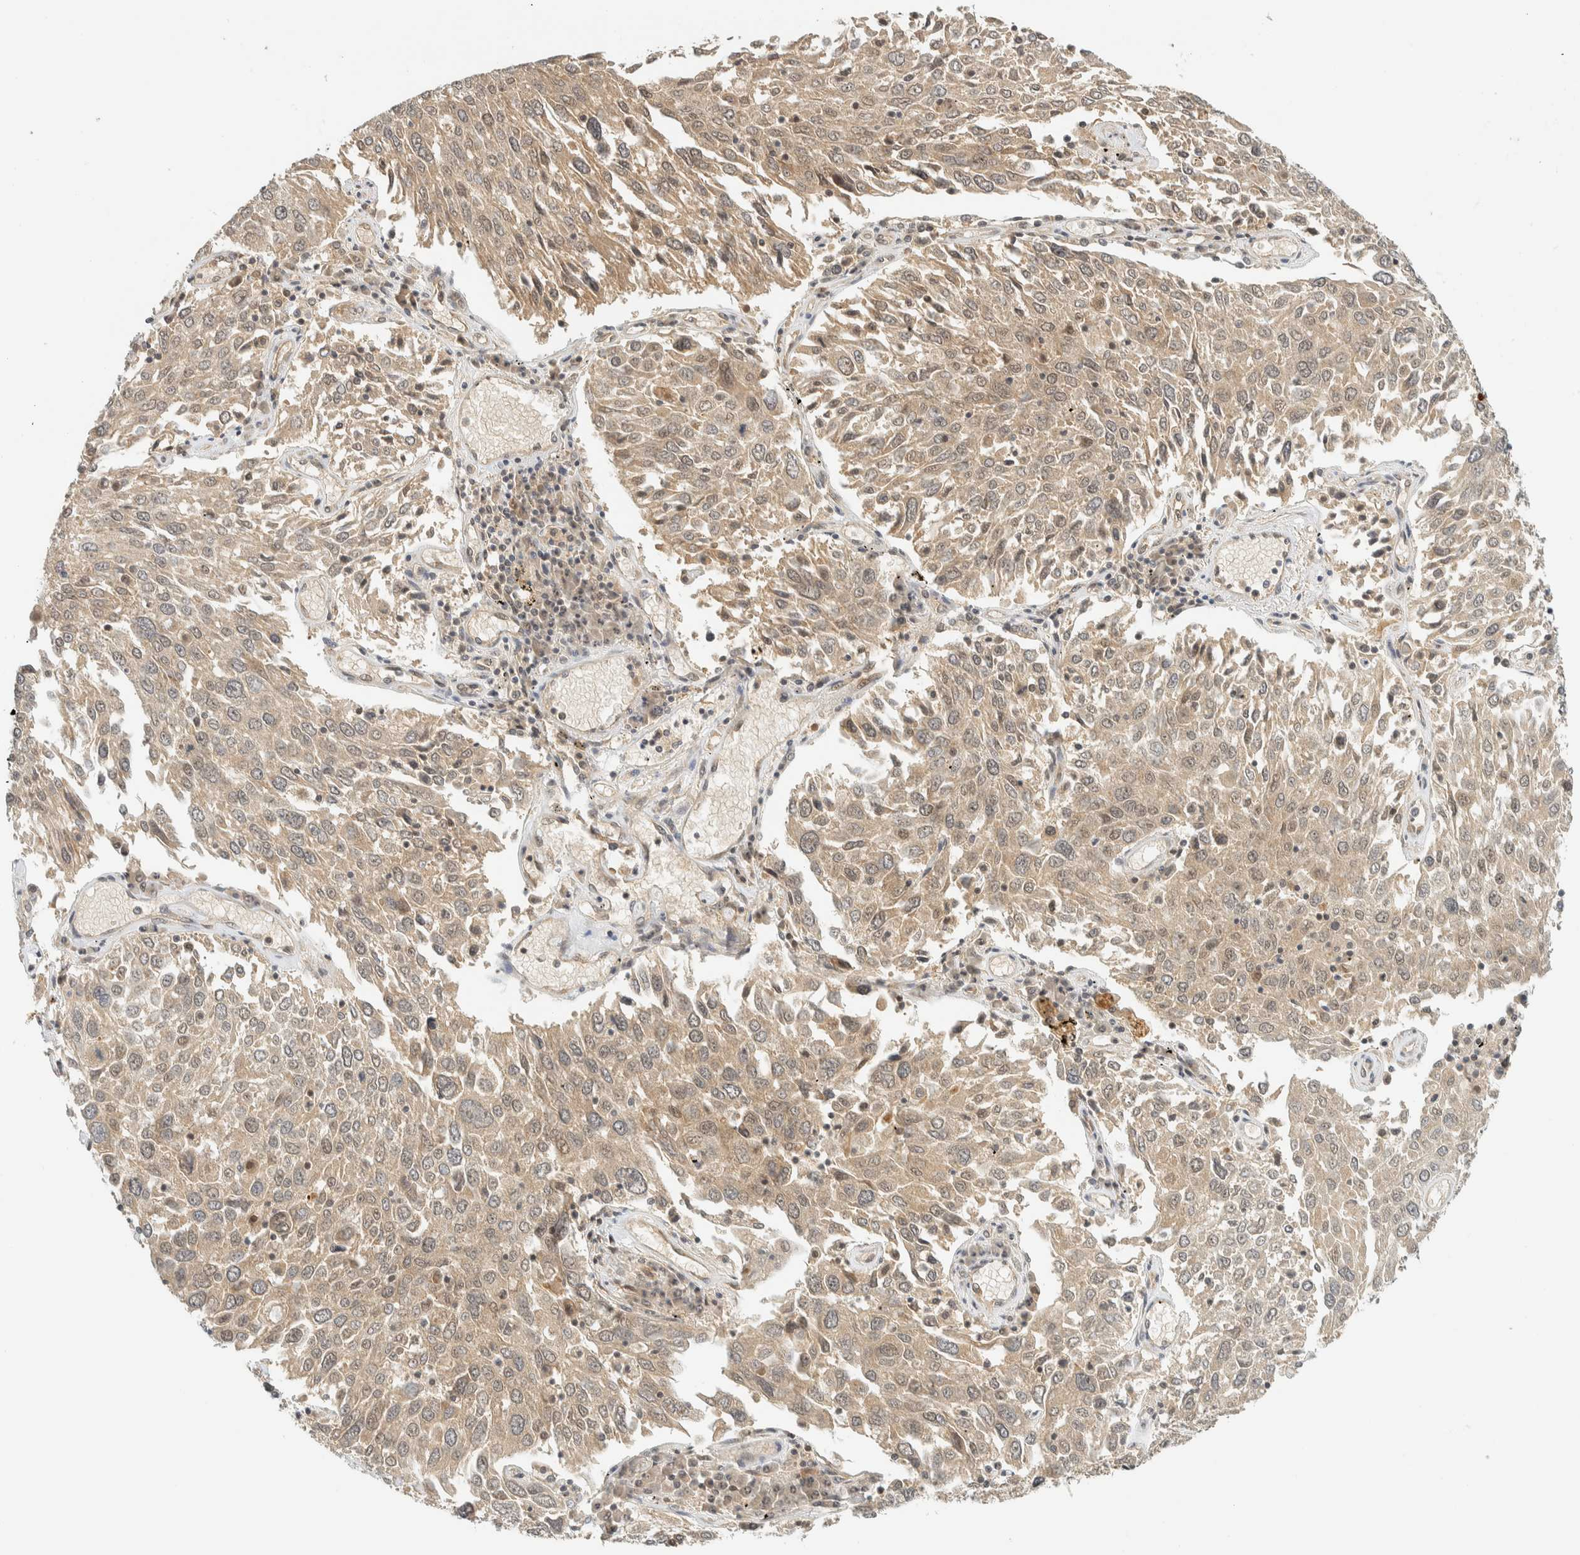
{"staining": {"intensity": "weak", "quantity": ">75%", "location": "cytoplasmic/membranous"}, "tissue": "lung cancer", "cell_type": "Tumor cells", "image_type": "cancer", "snomed": [{"axis": "morphology", "description": "Squamous cell carcinoma, NOS"}, {"axis": "topography", "description": "Lung"}], "caption": "Lung cancer was stained to show a protein in brown. There is low levels of weak cytoplasmic/membranous positivity in approximately >75% of tumor cells. Immunohistochemistry stains the protein in brown and the nuclei are stained blue.", "gene": "KIFAP3", "patient": {"sex": "male", "age": 65}}